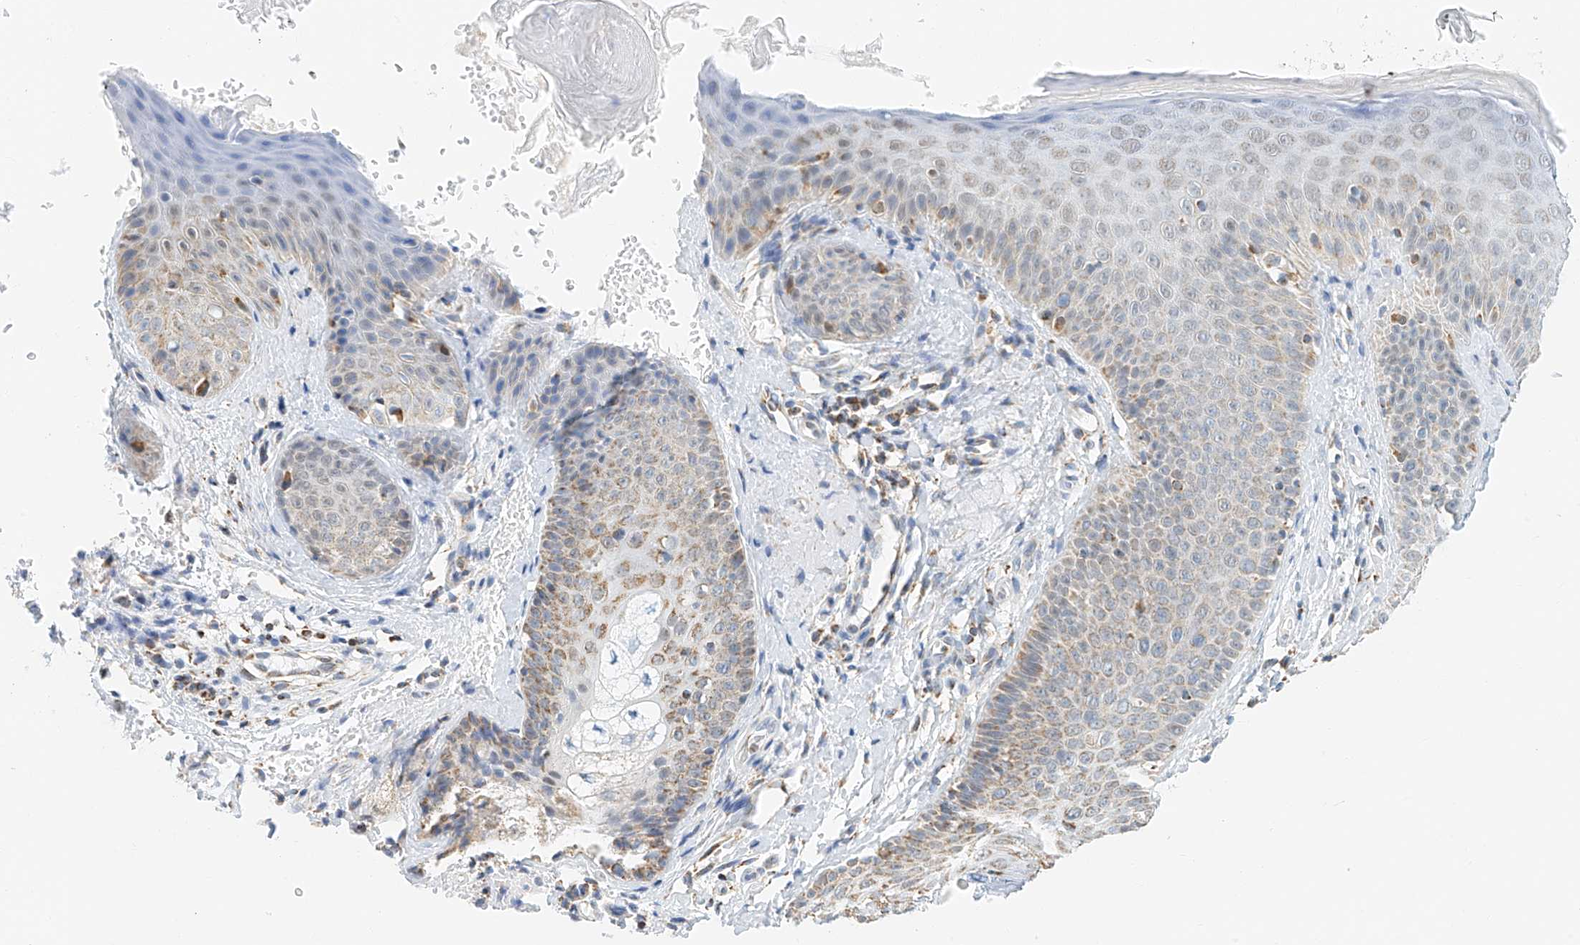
{"staining": {"intensity": "moderate", "quantity": ">75%", "location": "cytoplasmic/membranous"}, "tissue": "skin", "cell_type": "Fibroblasts", "image_type": "normal", "snomed": [{"axis": "morphology", "description": "Normal tissue, NOS"}, {"axis": "topography", "description": "Skin"}], "caption": "Protein expression analysis of unremarkable skin reveals moderate cytoplasmic/membranous staining in approximately >75% of fibroblasts.", "gene": "NALCN", "patient": {"sex": "male", "age": 57}}